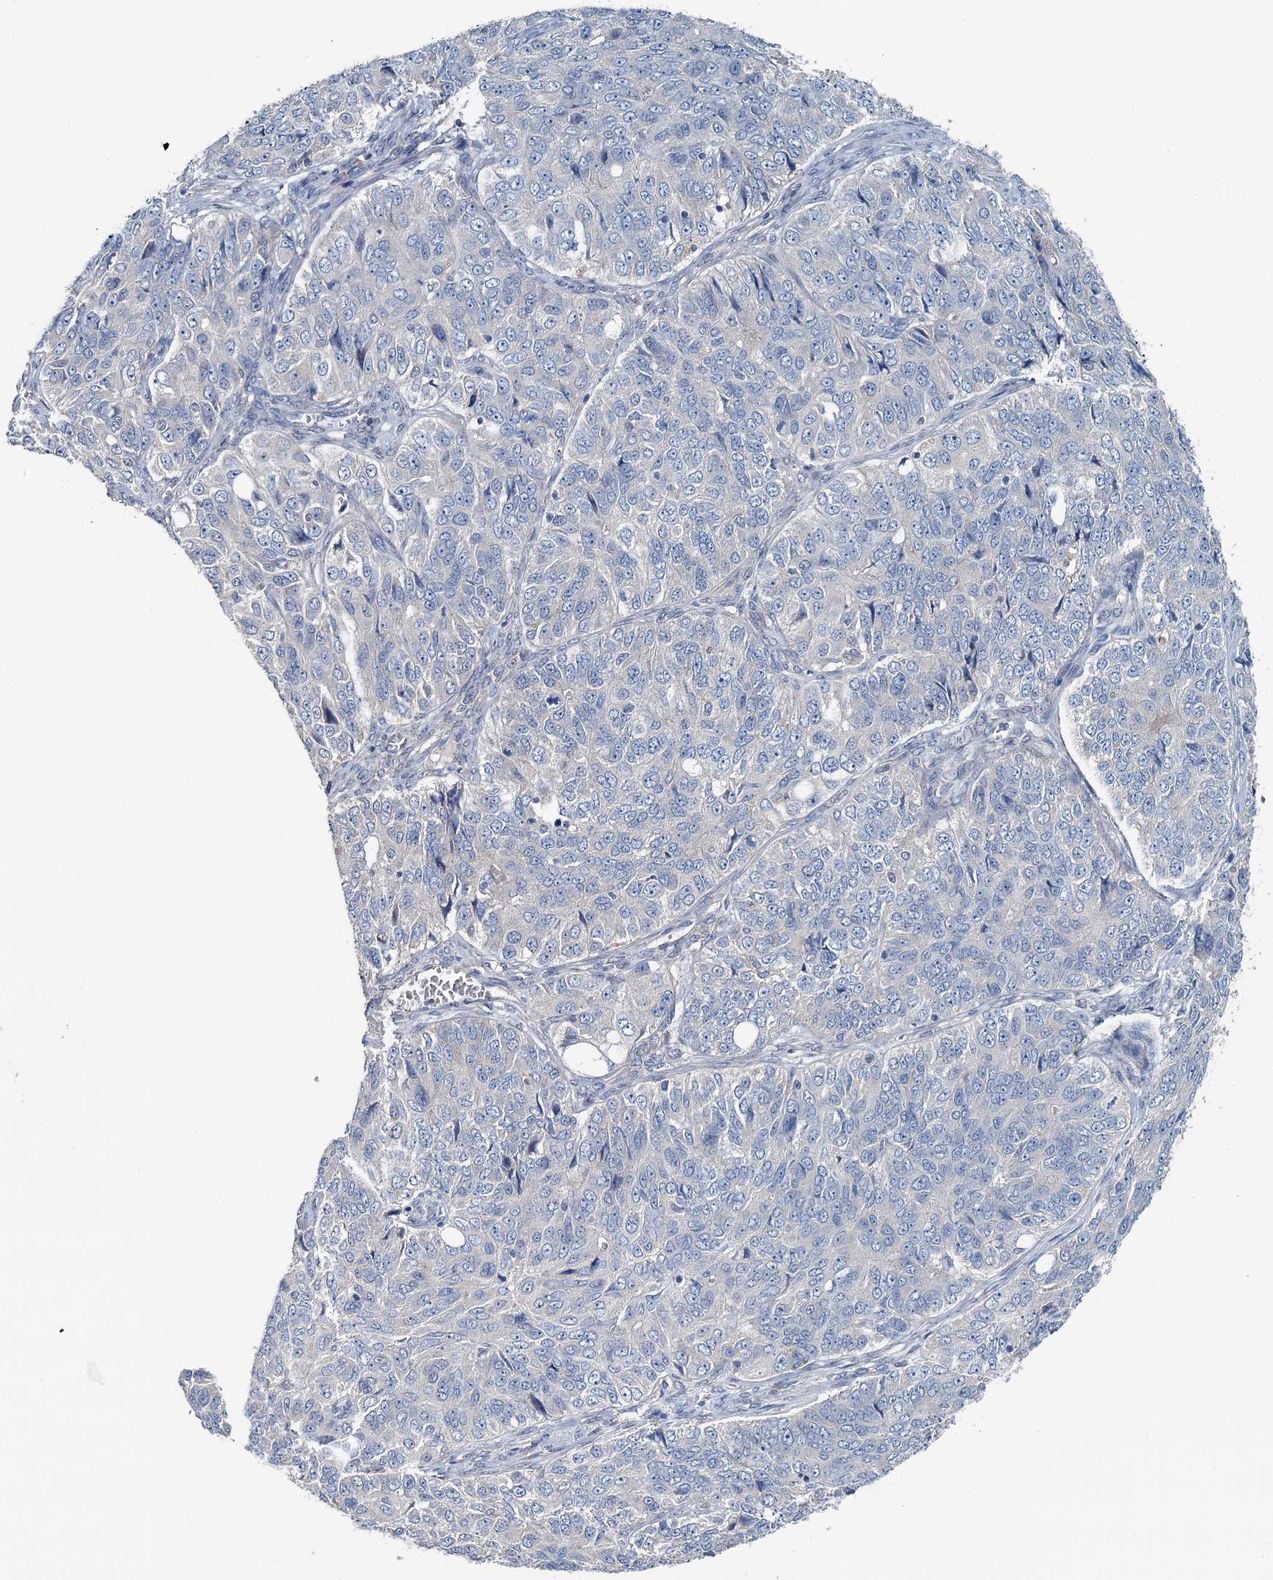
{"staining": {"intensity": "negative", "quantity": "none", "location": "none"}, "tissue": "ovarian cancer", "cell_type": "Tumor cells", "image_type": "cancer", "snomed": [{"axis": "morphology", "description": "Carcinoma, endometroid"}, {"axis": "topography", "description": "Ovary"}], "caption": "Endometroid carcinoma (ovarian) stained for a protein using immunohistochemistry shows no positivity tumor cells.", "gene": "C6orf120", "patient": {"sex": "female", "age": 51}}